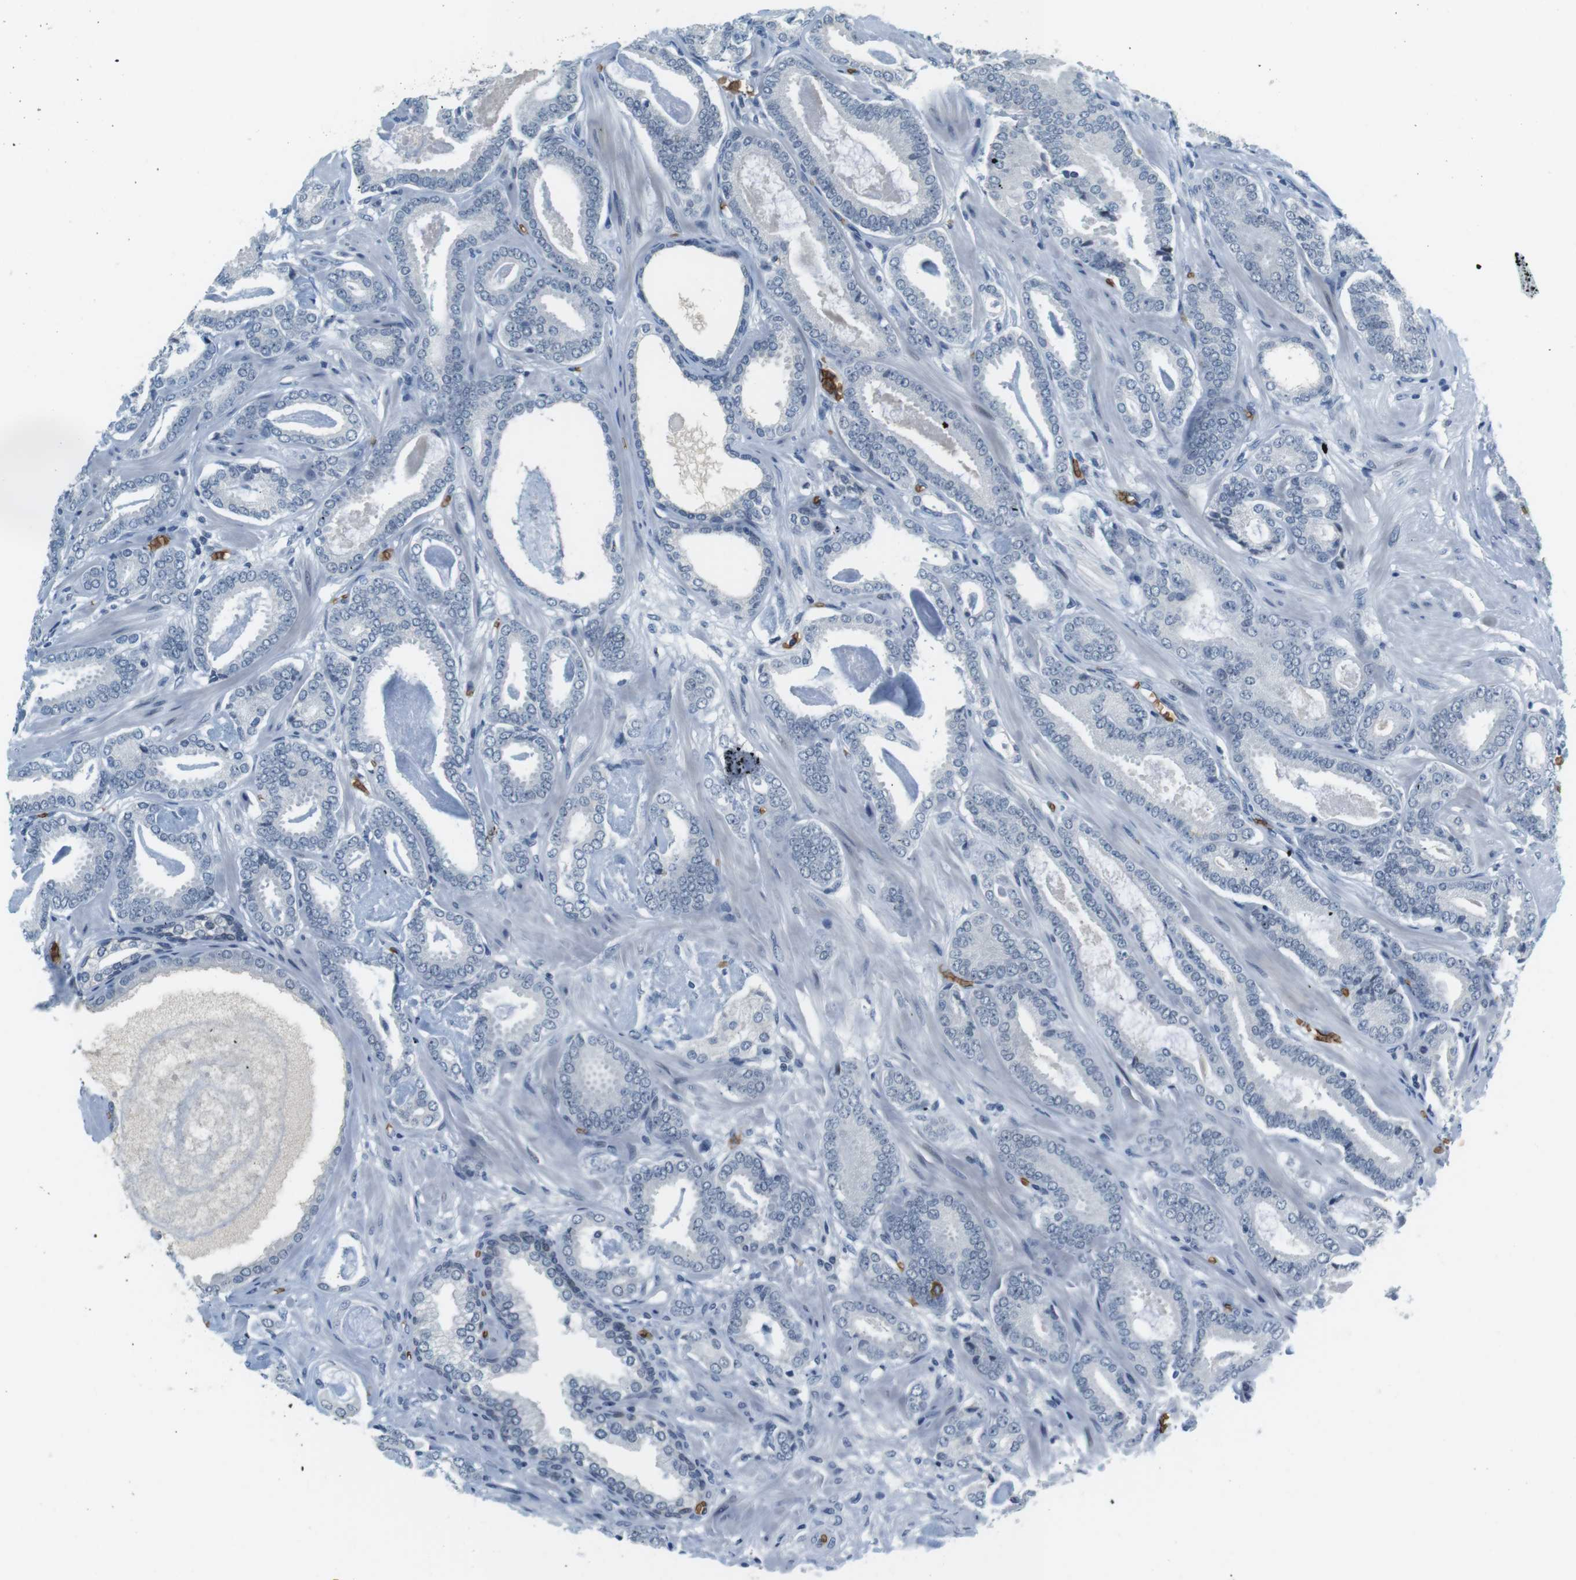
{"staining": {"intensity": "negative", "quantity": "none", "location": "none"}, "tissue": "prostate cancer", "cell_type": "Tumor cells", "image_type": "cancer", "snomed": [{"axis": "morphology", "description": "Adenocarcinoma, Low grade"}, {"axis": "topography", "description": "Prostate"}], "caption": "This histopathology image is of prostate cancer (adenocarcinoma (low-grade)) stained with immunohistochemistry (IHC) to label a protein in brown with the nuclei are counter-stained blue. There is no expression in tumor cells.", "gene": "SLC4A1", "patient": {"sex": "male", "age": 53}}